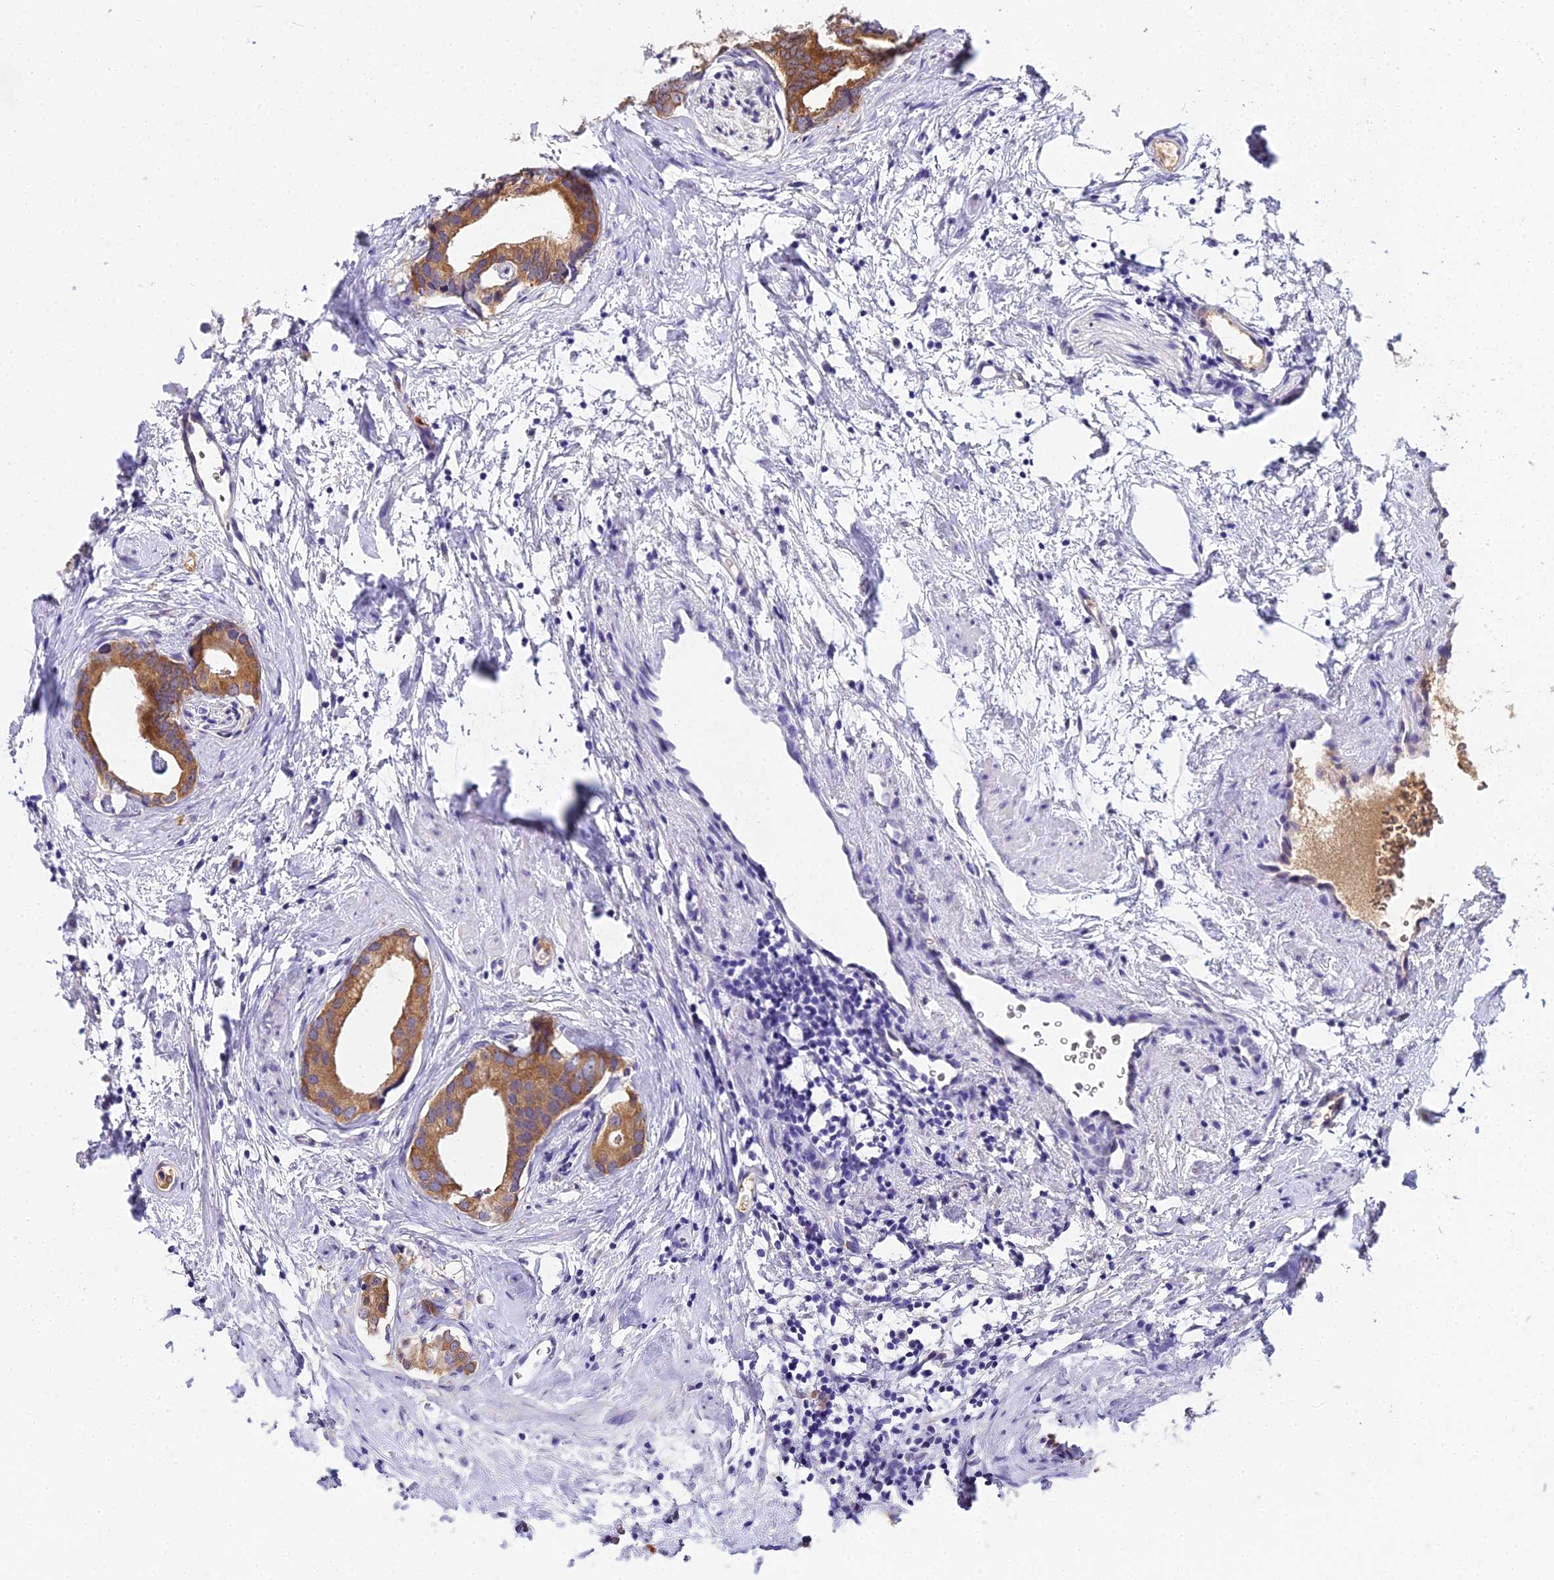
{"staining": {"intensity": "moderate", "quantity": ">75%", "location": "cytoplasmic/membranous"}, "tissue": "prostate cancer", "cell_type": "Tumor cells", "image_type": "cancer", "snomed": [{"axis": "morphology", "description": "Adenocarcinoma, Low grade"}, {"axis": "topography", "description": "Prostate"}], "caption": "The histopathology image demonstrates a brown stain indicating the presence of a protein in the cytoplasmic/membranous of tumor cells in low-grade adenocarcinoma (prostate).", "gene": "MAT2A", "patient": {"sex": "male", "age": 63}}